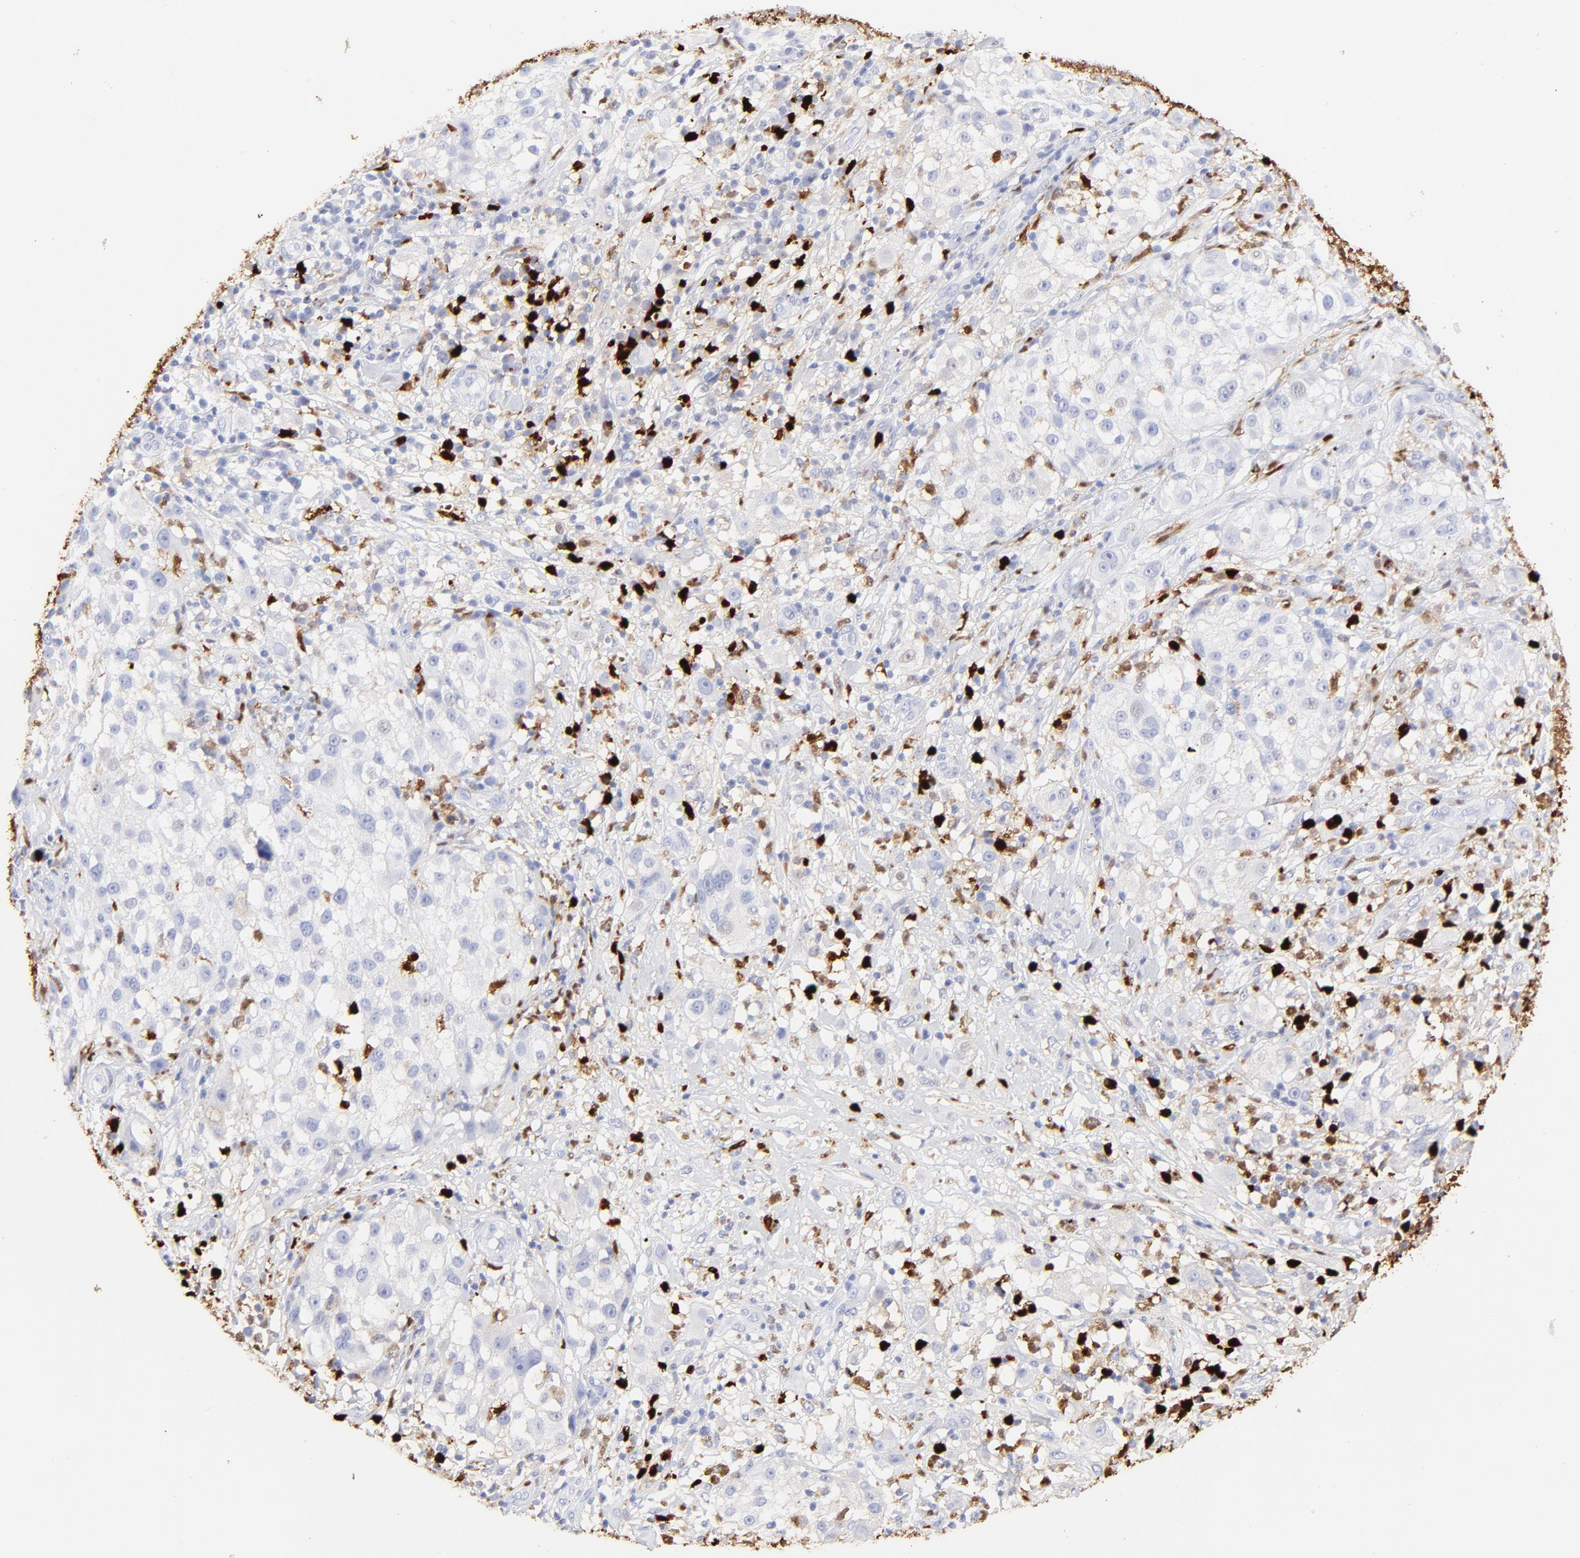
{"staining": {"intensity": "negative", "quantity": "none", "location": "none"}, "tissue": "melanoma", "cell_type": "Tumor cells", "image_type": "cancer", "snomed": [{"axis": "morphology", "description": "Necrosis, NOS"}, {"axis": "morphology", "description": "Malignant melanoma, NOS"}, {"axis": "topography", "description": "Skin"}], "caption": "Immunohistochemistry (IHC) micrograph of melanoma stained for a protein (brown), which shows no staining in tumor cells.", "gene": "S100A12", "patient": {"sex": "female", "age": 87}}